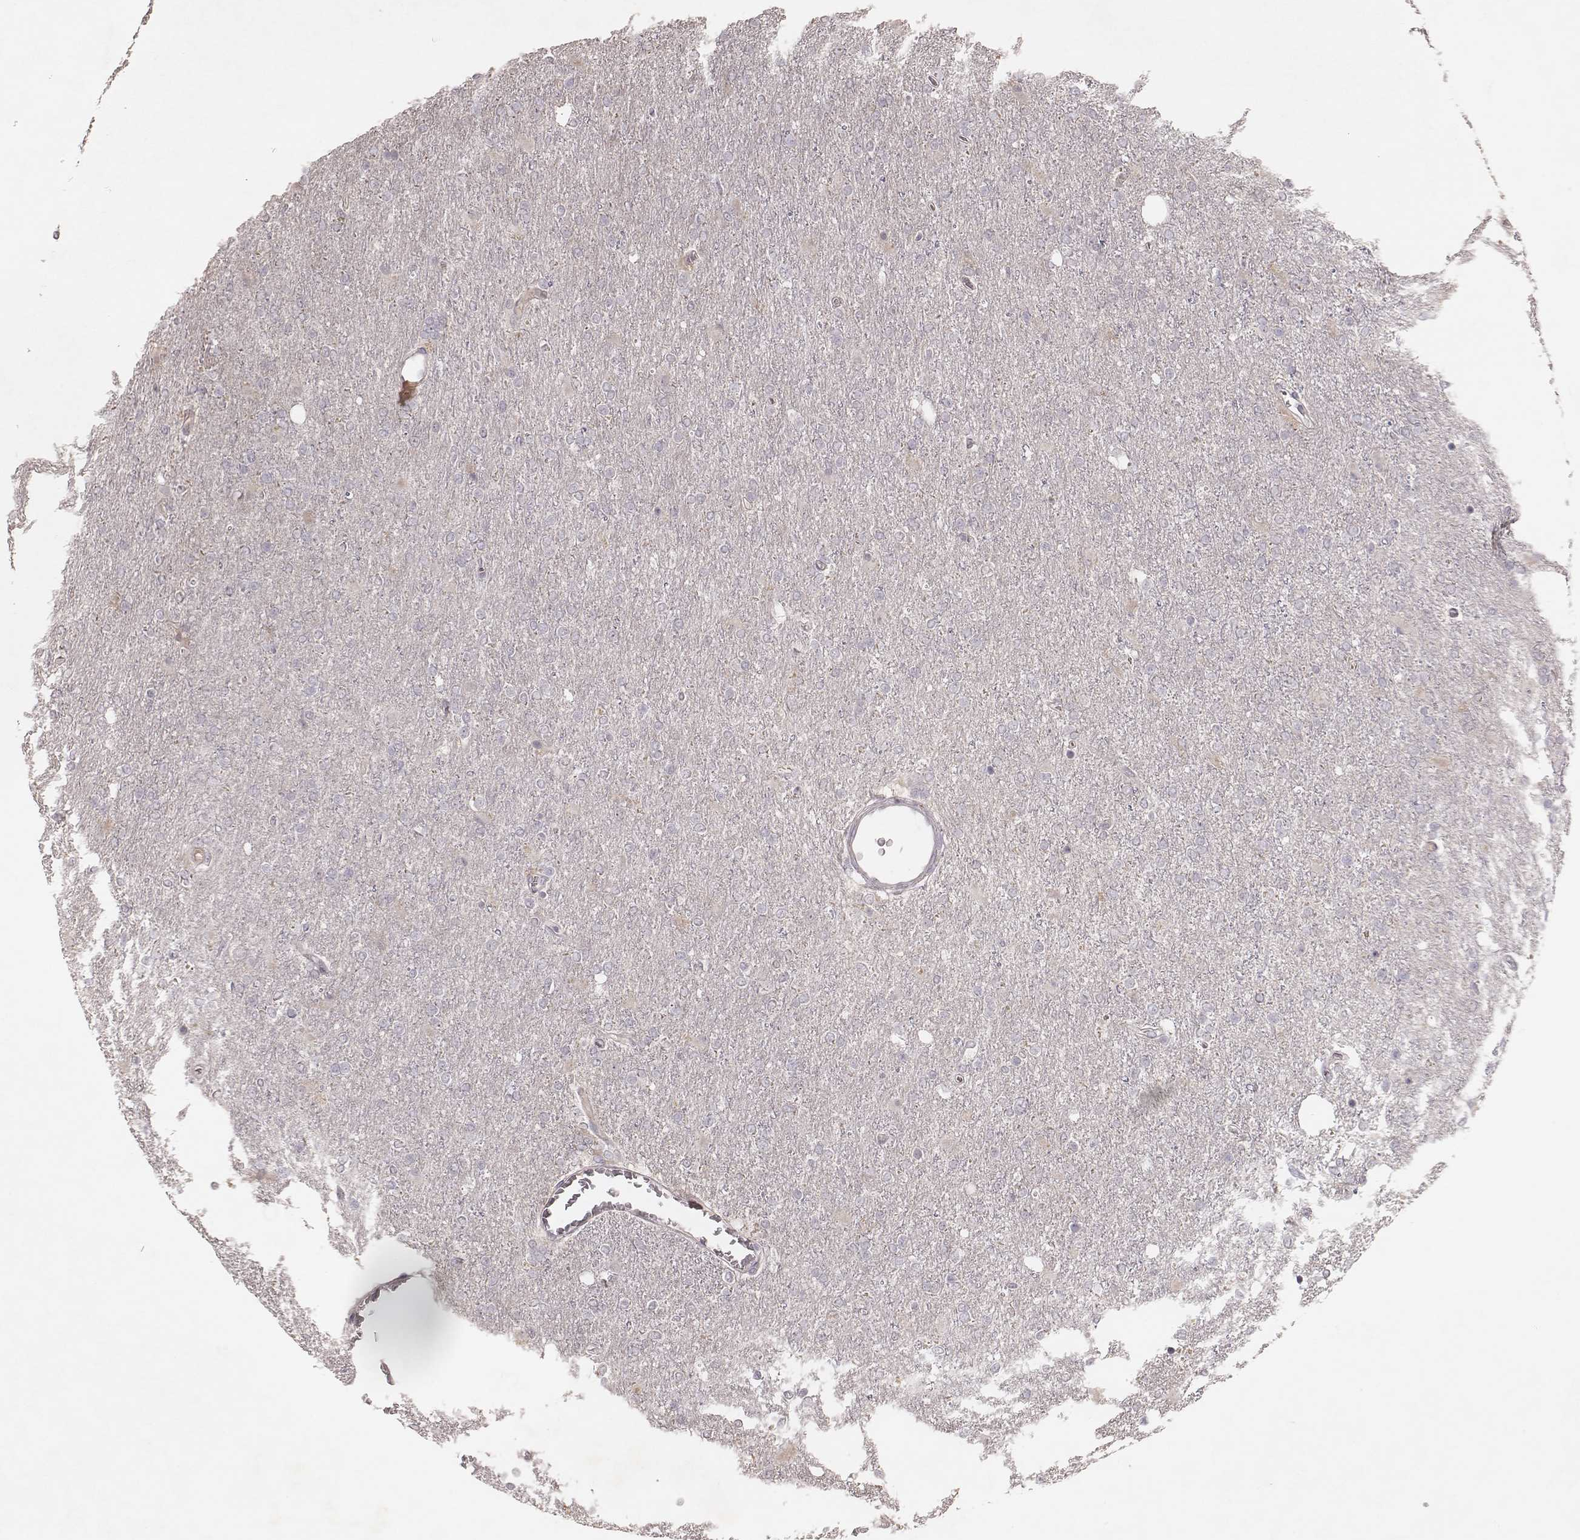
{"staining": {"intensity": "negative", "quantity": "none", "location": "none"}, "tissue": "glioma", "cell_type": "Tumor cells", "image_type": "cancer", "snomed": [{"axis": "morphology", "description": "Glioma, malignant, High grade"}, {"axis": "topography", "description": "Cerebral cortex"}], "caption": "A photomicrograph of glioma stained for a protein exhibits no brown staining in tumor cells. Brightfield microscopy of immunohistochemistry (IHC) stained with DAB (brown) and hematoxylin (blue), captured at high magnification.", "gene": "FAM13B", "patient": {"sex": "male", "age": 70}}